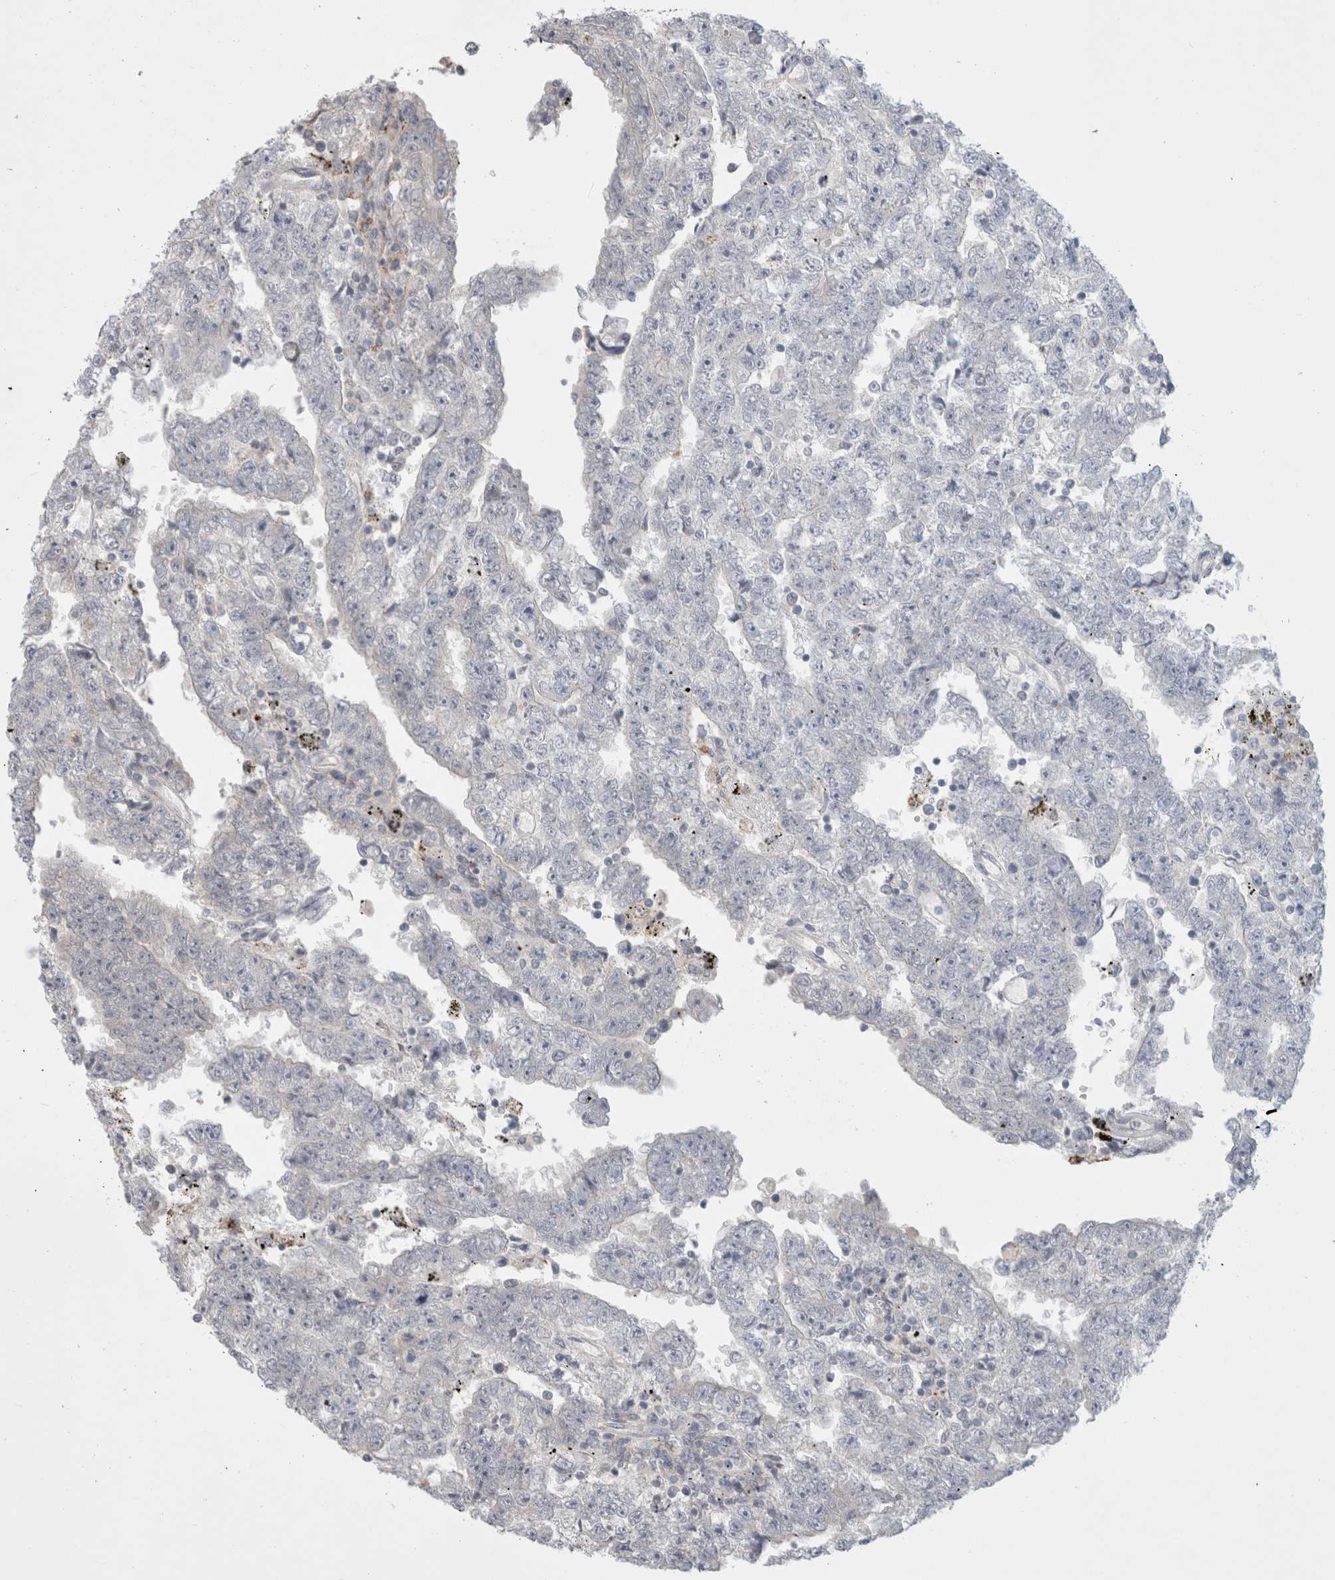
{"staining": {"intensity": "negative", "quantity": "none", "location": "none"}, "tissue": "testis cancer", "cell_type": "Tumor cells", "image_type": "cancer", "snomed": [{"axis": "morphology", "description": "Carcinoma, Embryonal, NOS"}, {"axis": "topography", "description": "Testis"}], "caption": "Testis cancer (embryonal carcinoma) was stained to show a protein in brown. There is no significant expression in tumor cells. (Brightfield microscopy of DAB (3,3'-diaminobenzidine) immunohistochemistry at high magnification).", "gene": "HROB", "patient": {"sex": "male", "age": 25}}